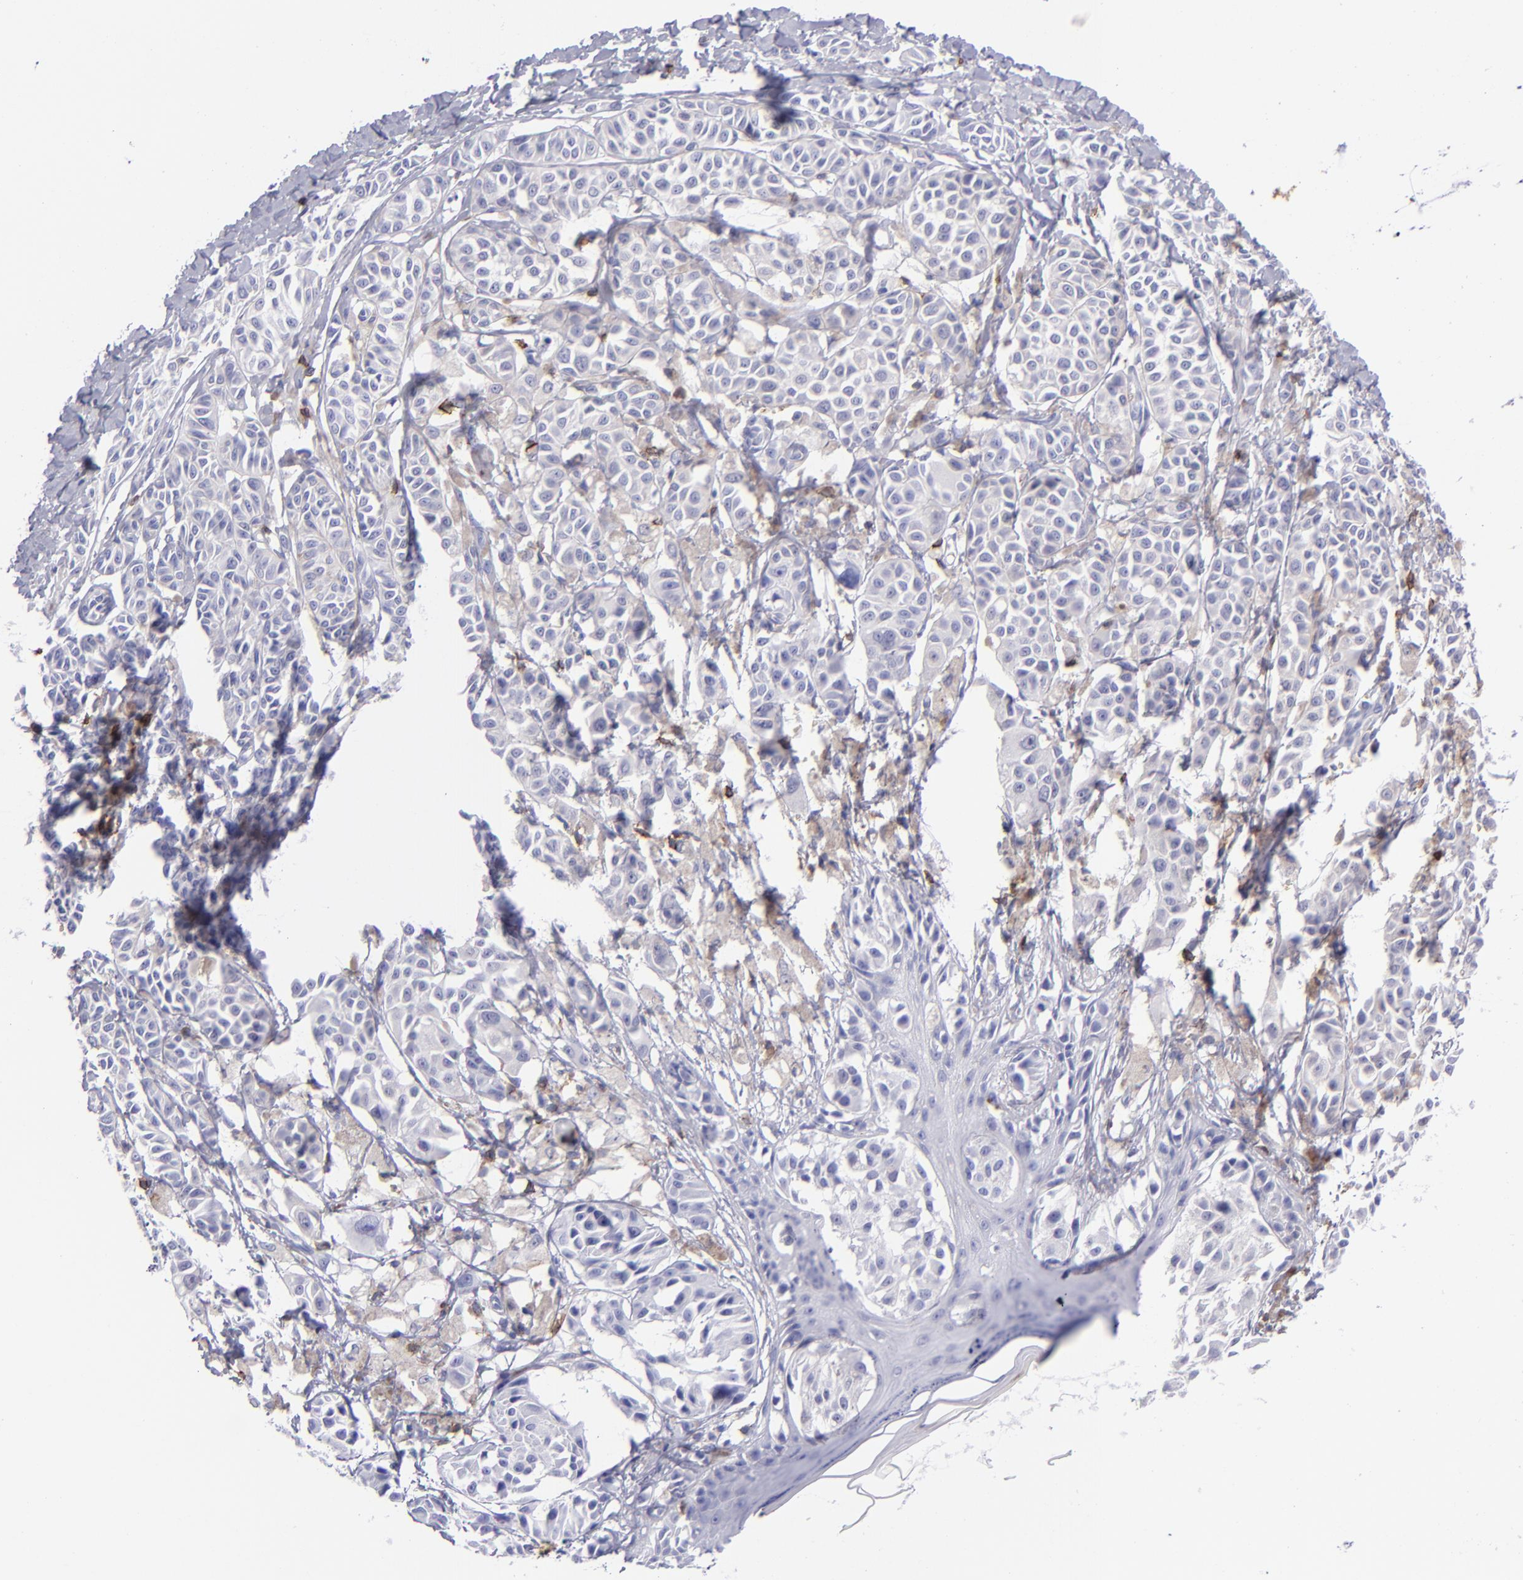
{"staining": {"intensity": "negative", "quantity": "none", "location": "none"}, "tissue": "melanoma", "cell_type": "Tumor cells", "image_type": "cancer", "snomed": [{"axis": "morphology", "description": "Malignant melanoma, NOS"}, {"axis": "topography", "description": "Skin"}], "caption": "Protein analysis of melanoma displays no significant expression in tumor cells.", "gene": "CD6", "patient": {"sex": "male", "age": 76}}